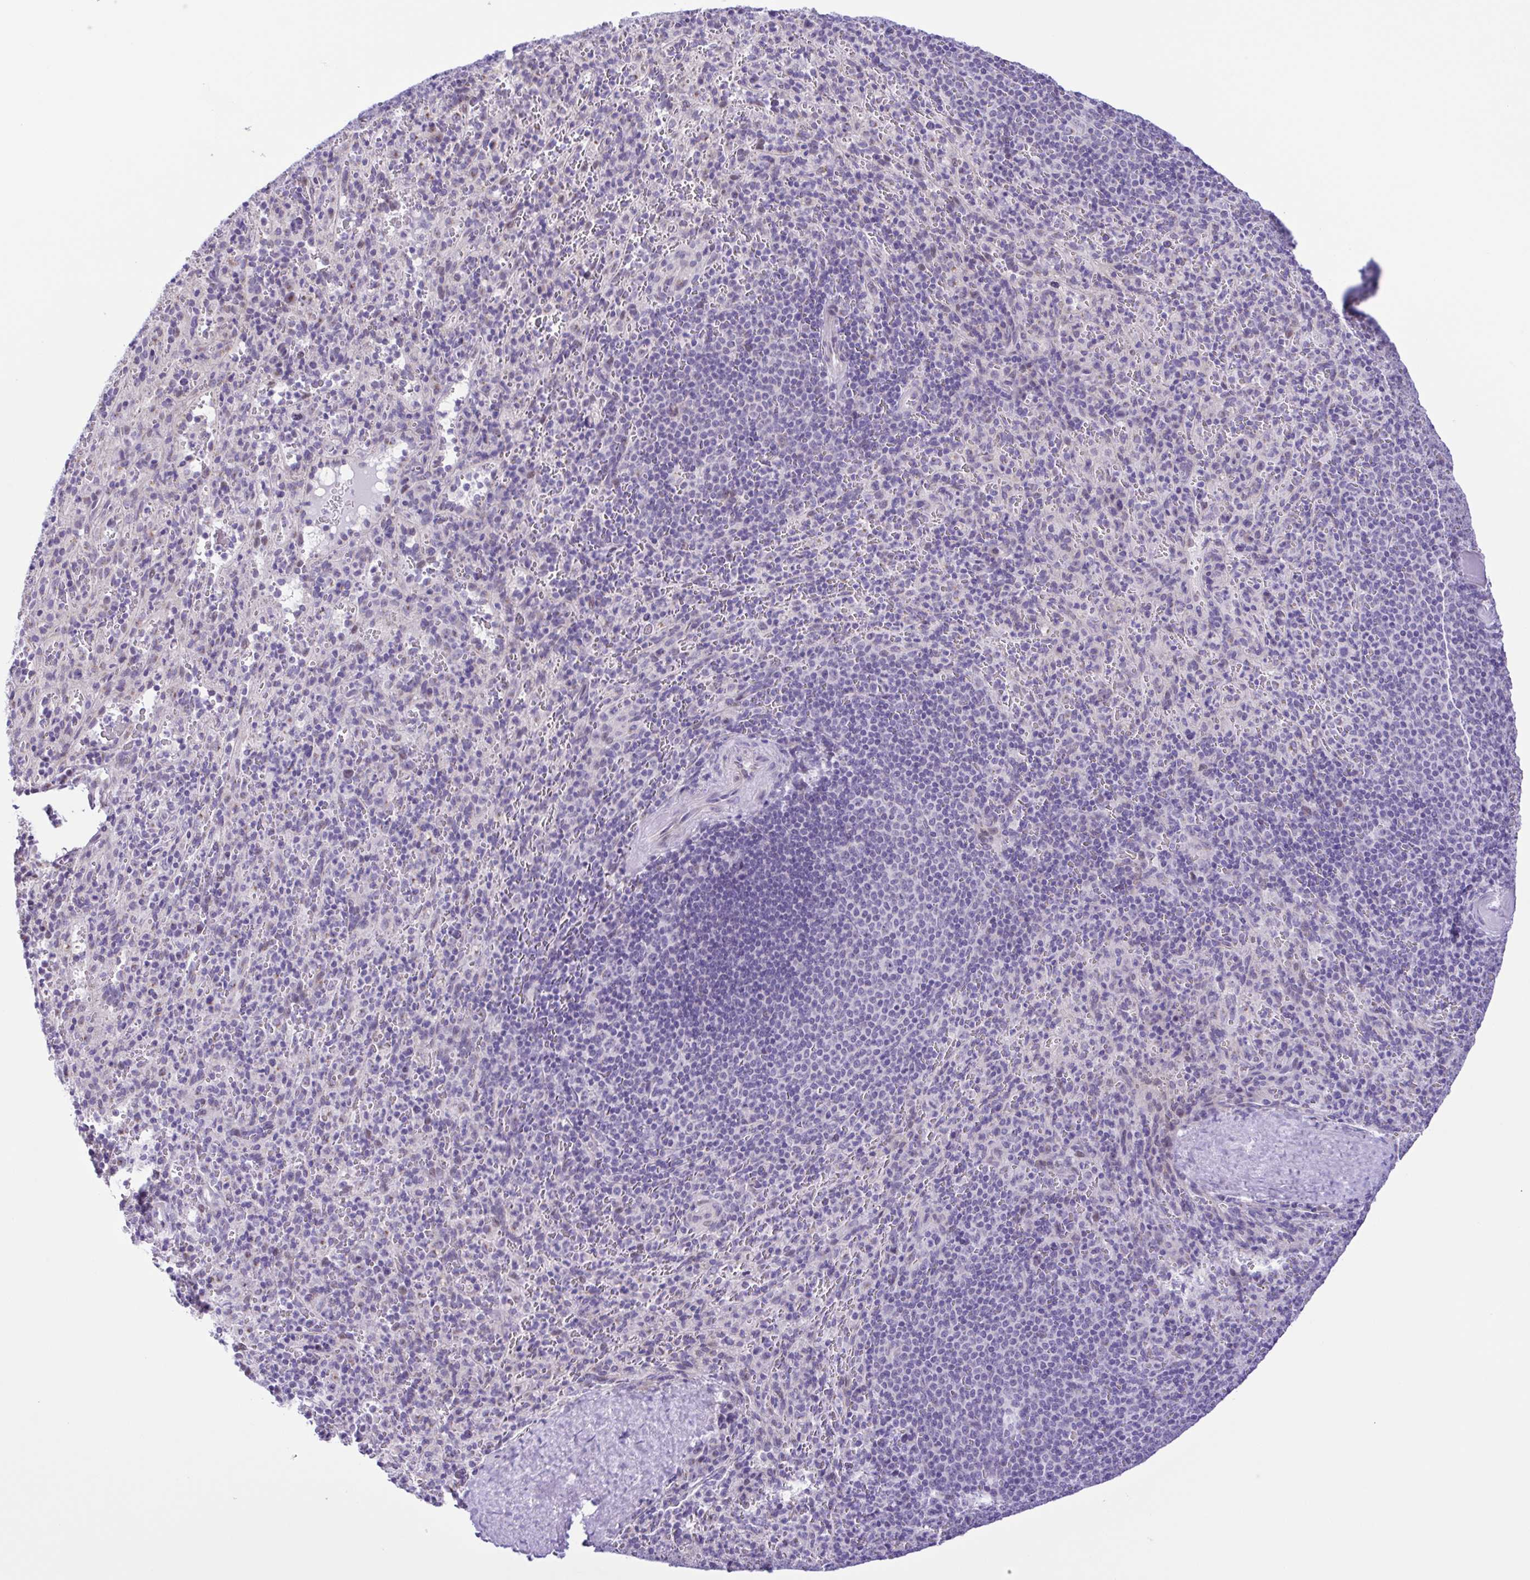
{"staining": {"intensity": "negative", "quantity": "none", "location": "none"}, "tissue": "spleen", "cell_type": "Cells in red pulp", "image_type": "normal", "snomed": [{"axis": "morphology", "description": "Normal tissue, NOS"}, {"axis": "topography", "description": "Spleen"}], "caption": "Immunohistochemical staining of normal human spleen exhibits no significant positivity in cells in red pulp. (DAB IHC, high magnification).", "gene": "ENSG00000286022", "patient": {"sex": "male", "age": 57}}